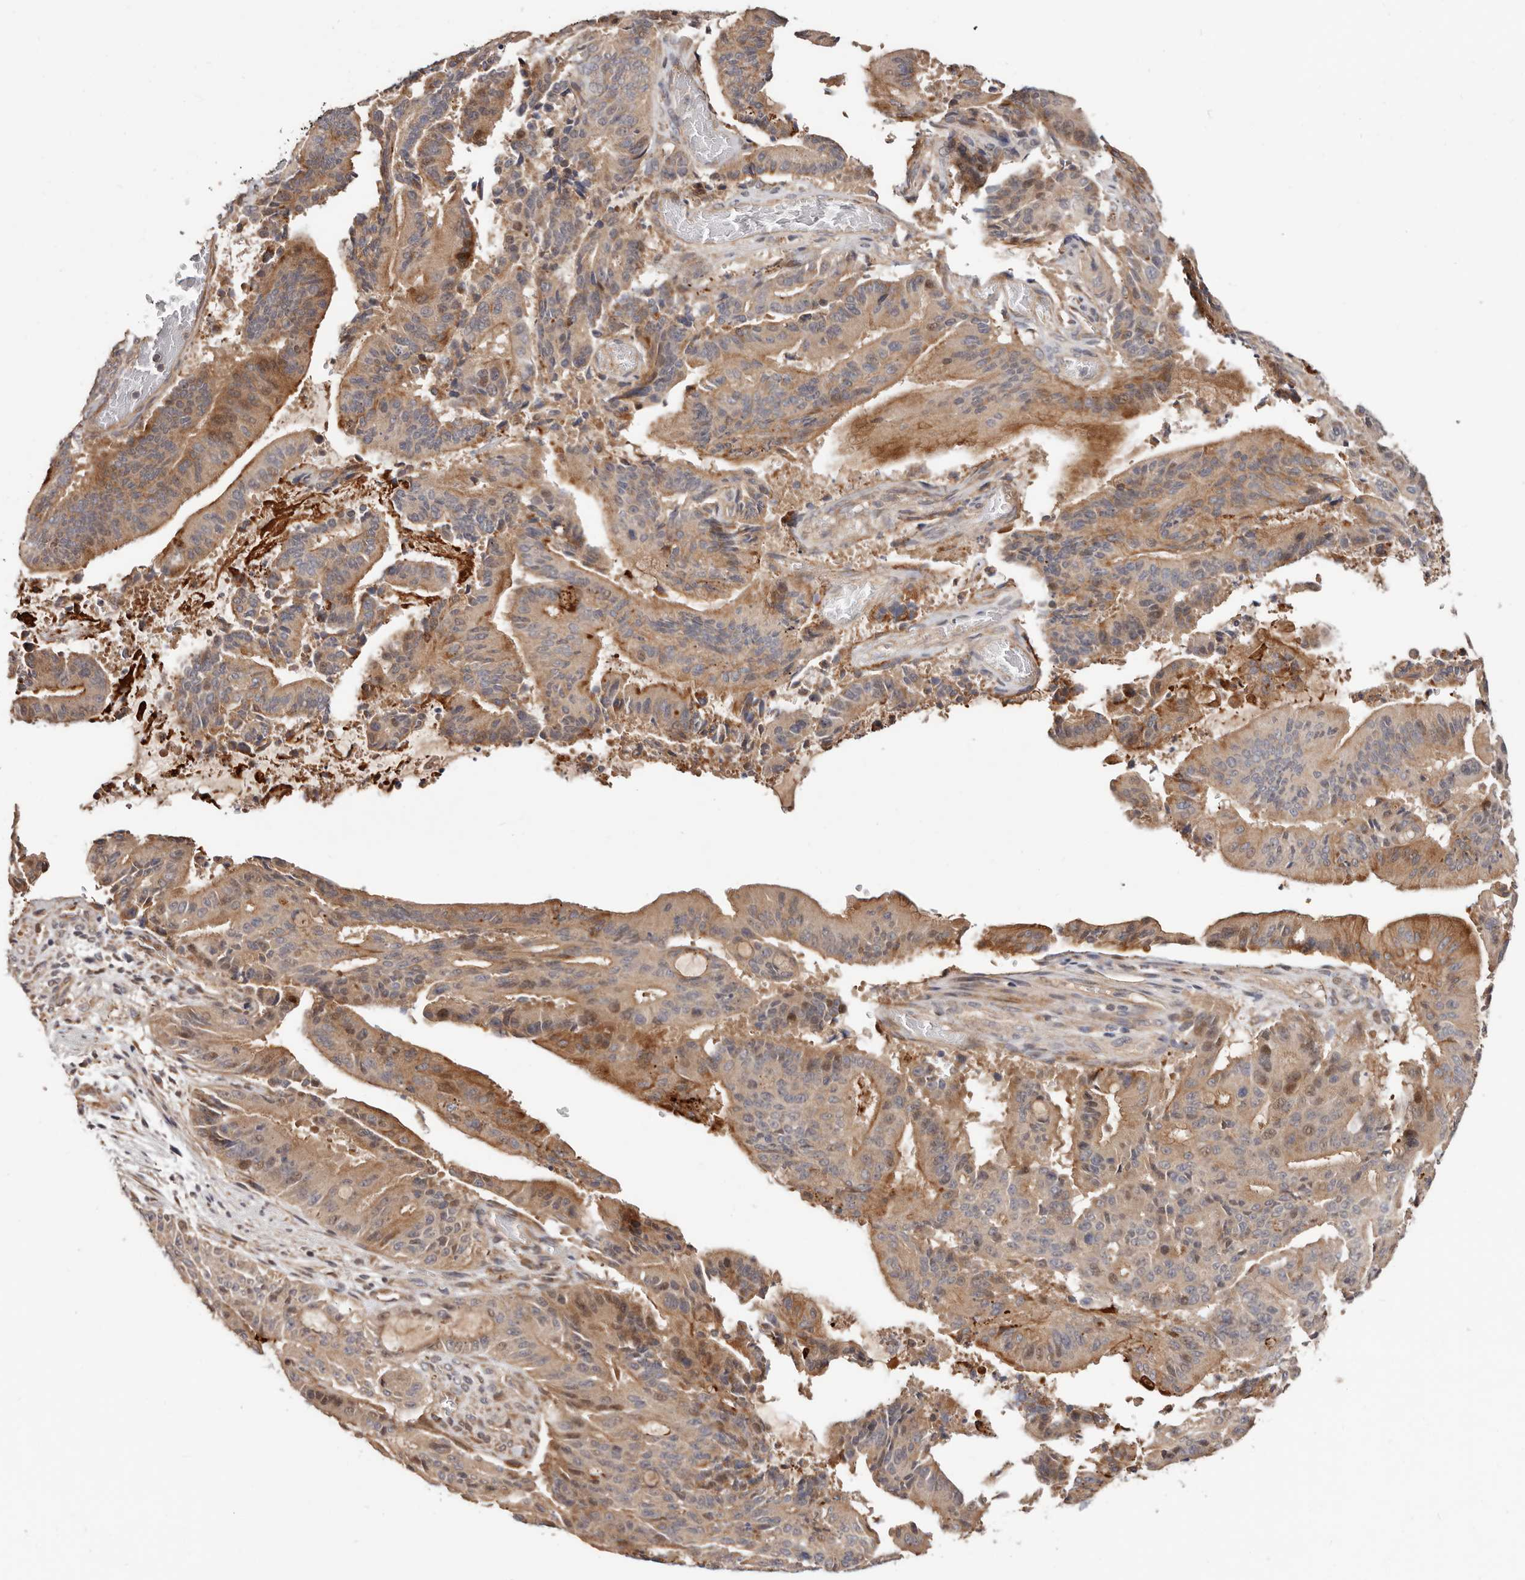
{"staining": {"intensity": "moderate", "quantity": ">75%", "location": "cytoplasmic/membranous"}, "tissue": "liver cancer", "cell_type": "Tumor cells", "image_type": "cancer", "snomed": [{"axis": "morphology", "description": "Normal tissue, NOS"}, {"axis": "morphology", "description": "Cholangiocarcinoma"}, {"axis": "topography", "description": "Liver"}, {"axis": "topography", "description": "Peripheral nerve tissue"}], "caption": "Immunohistochemistry photomicrograph of human liver cancer (cholangiocarcinoma) stained for a protein (brown), which reveals medium levels of moderate cytoplasmic/membranous staining in approximately >75% of tumor cells.", "gene": "USP33", "patient": {"sex": "female", "age": 73}}